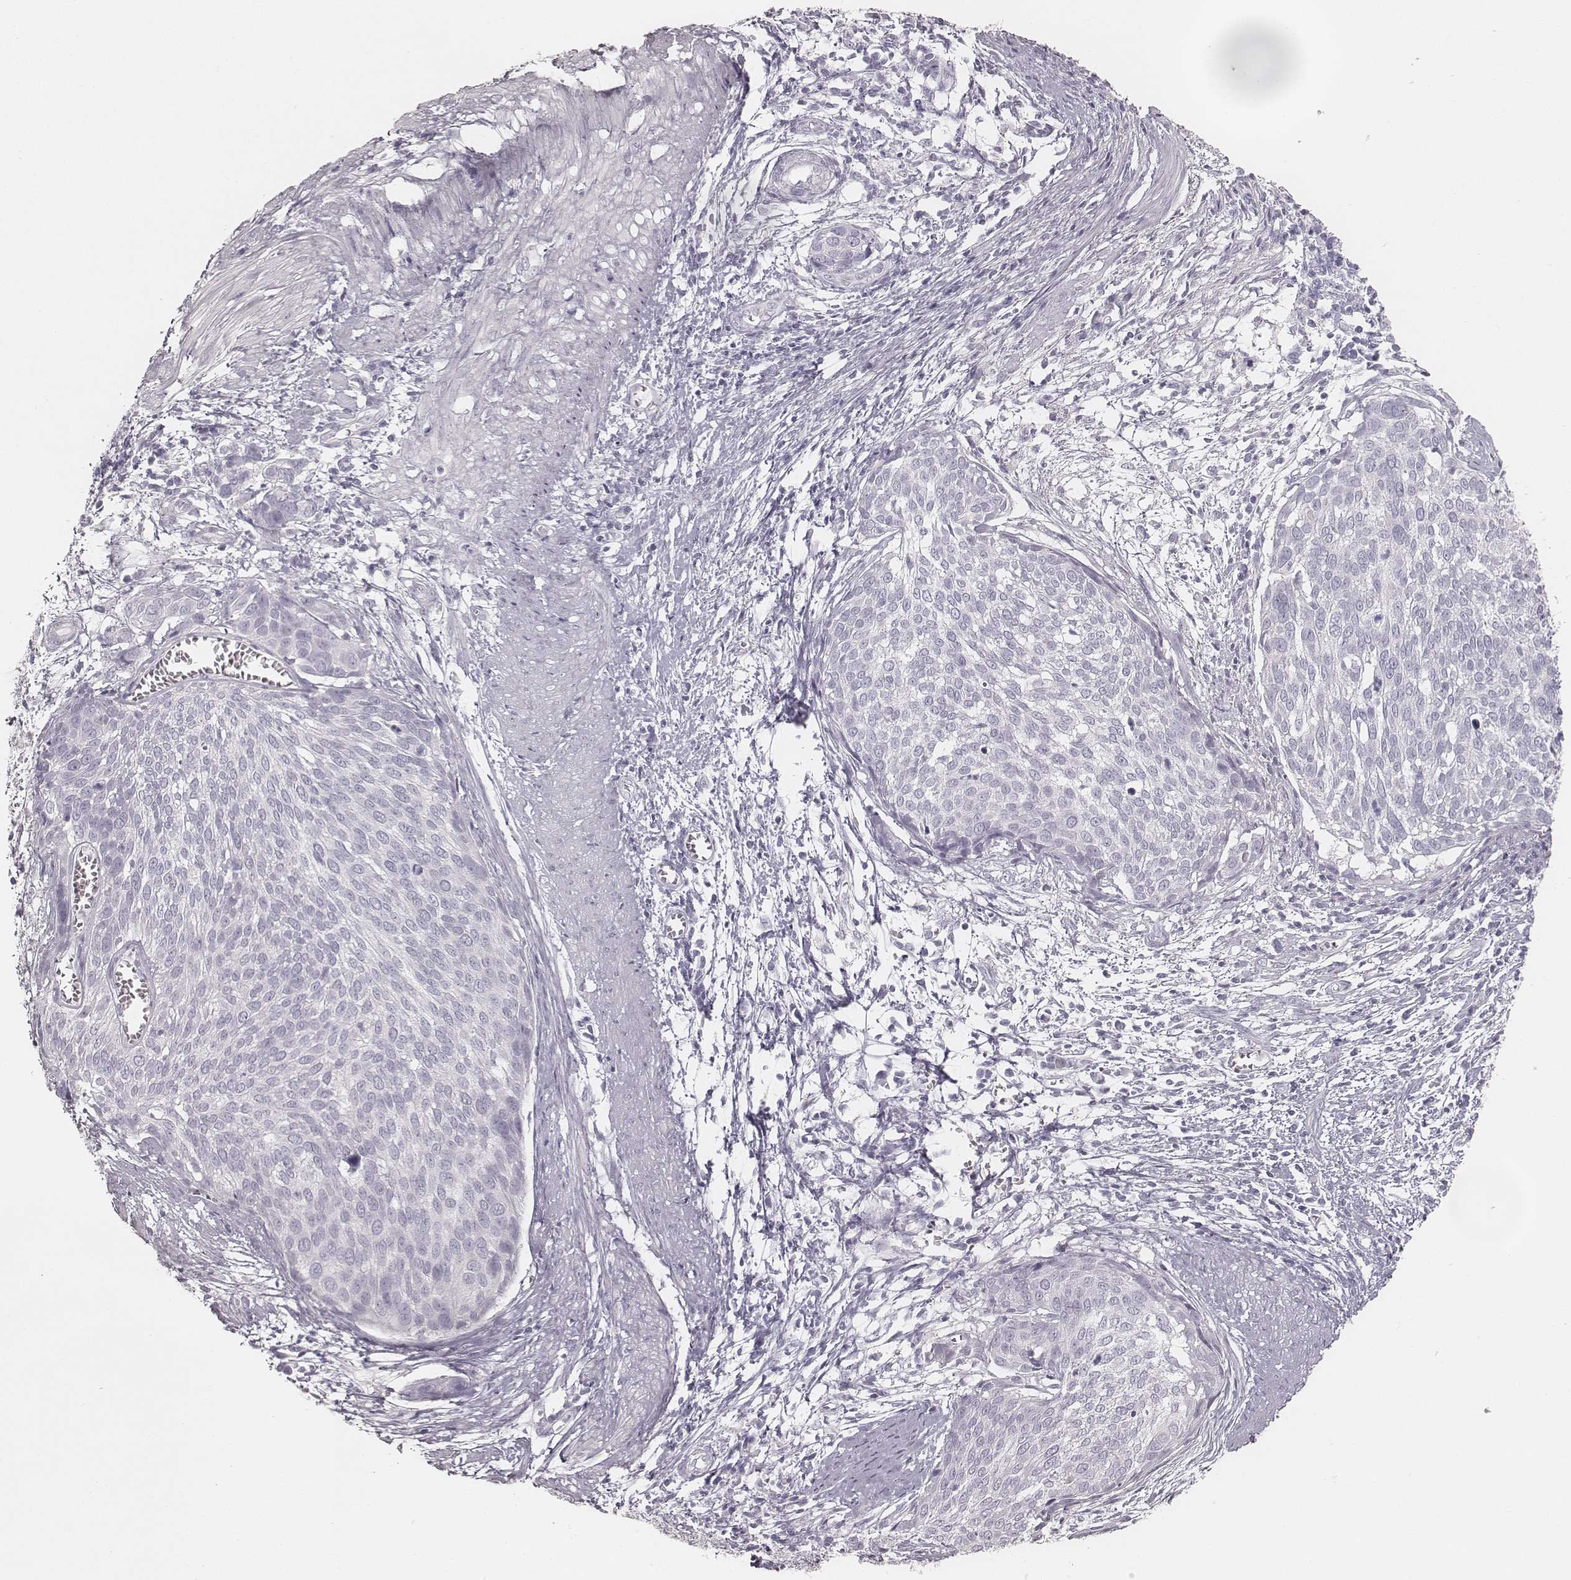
{"staining": {"intensity": "negative", "quantity": "none", "location": "none"}, "tissue": "cervical cancer", "cell_type": "Tumor cells", "image_type": "cancer", "snomed": [{"axis": "morphology", "description": "Squamous cell carcinoma, NOS"}, {"axis": "topography", "description": "Cervix"}], "caption": "High power microscopy image of an immunohistochemistry micrograph of cervical cancer (squamous cell carcinoma), revealing no significant expression in tumor cells.", "gene": "KRT72", "patient": {"sex": "female", "age": 39}}